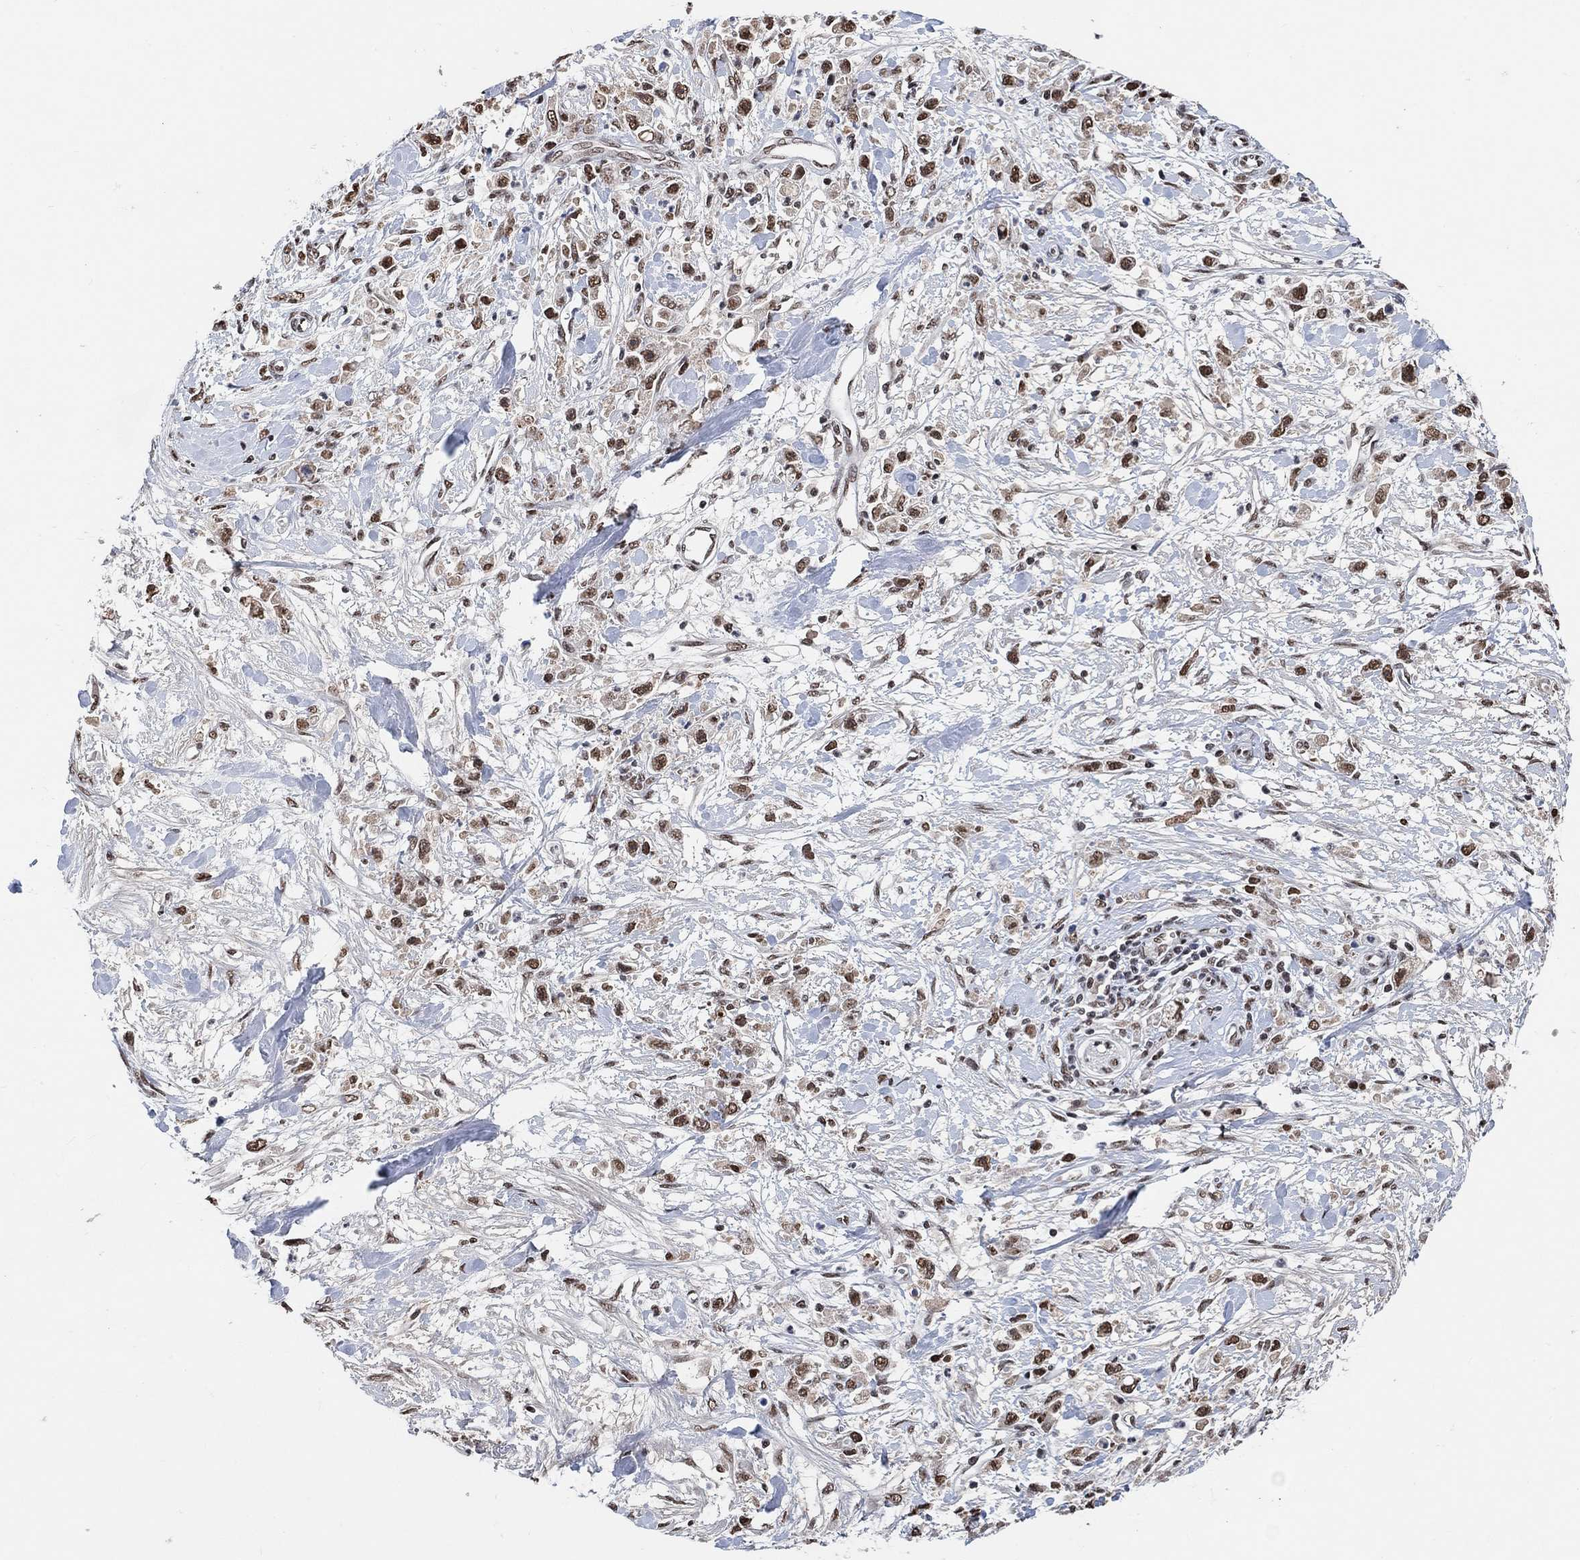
{"staining": {"intensity": "moderate", "quantity": ">75%", "location": "nuclear"}, "tissue": "stomach cancer", "cell_type": "Tumor cells", "image_type": "cancer", "snomed": [{"axis": "morphology", "description": "Adenocarcinoma, NOS"}, {"axis": "topography", "description": "Stomach"}], "caption": "Immunohistochemical staining of human stomach cancer (adenocarcinoma) shows moderate nuclear protein expression in about >75% of tumor cells.", "gene": "USP39", "patient": {"sex": "female", "age": 59}}